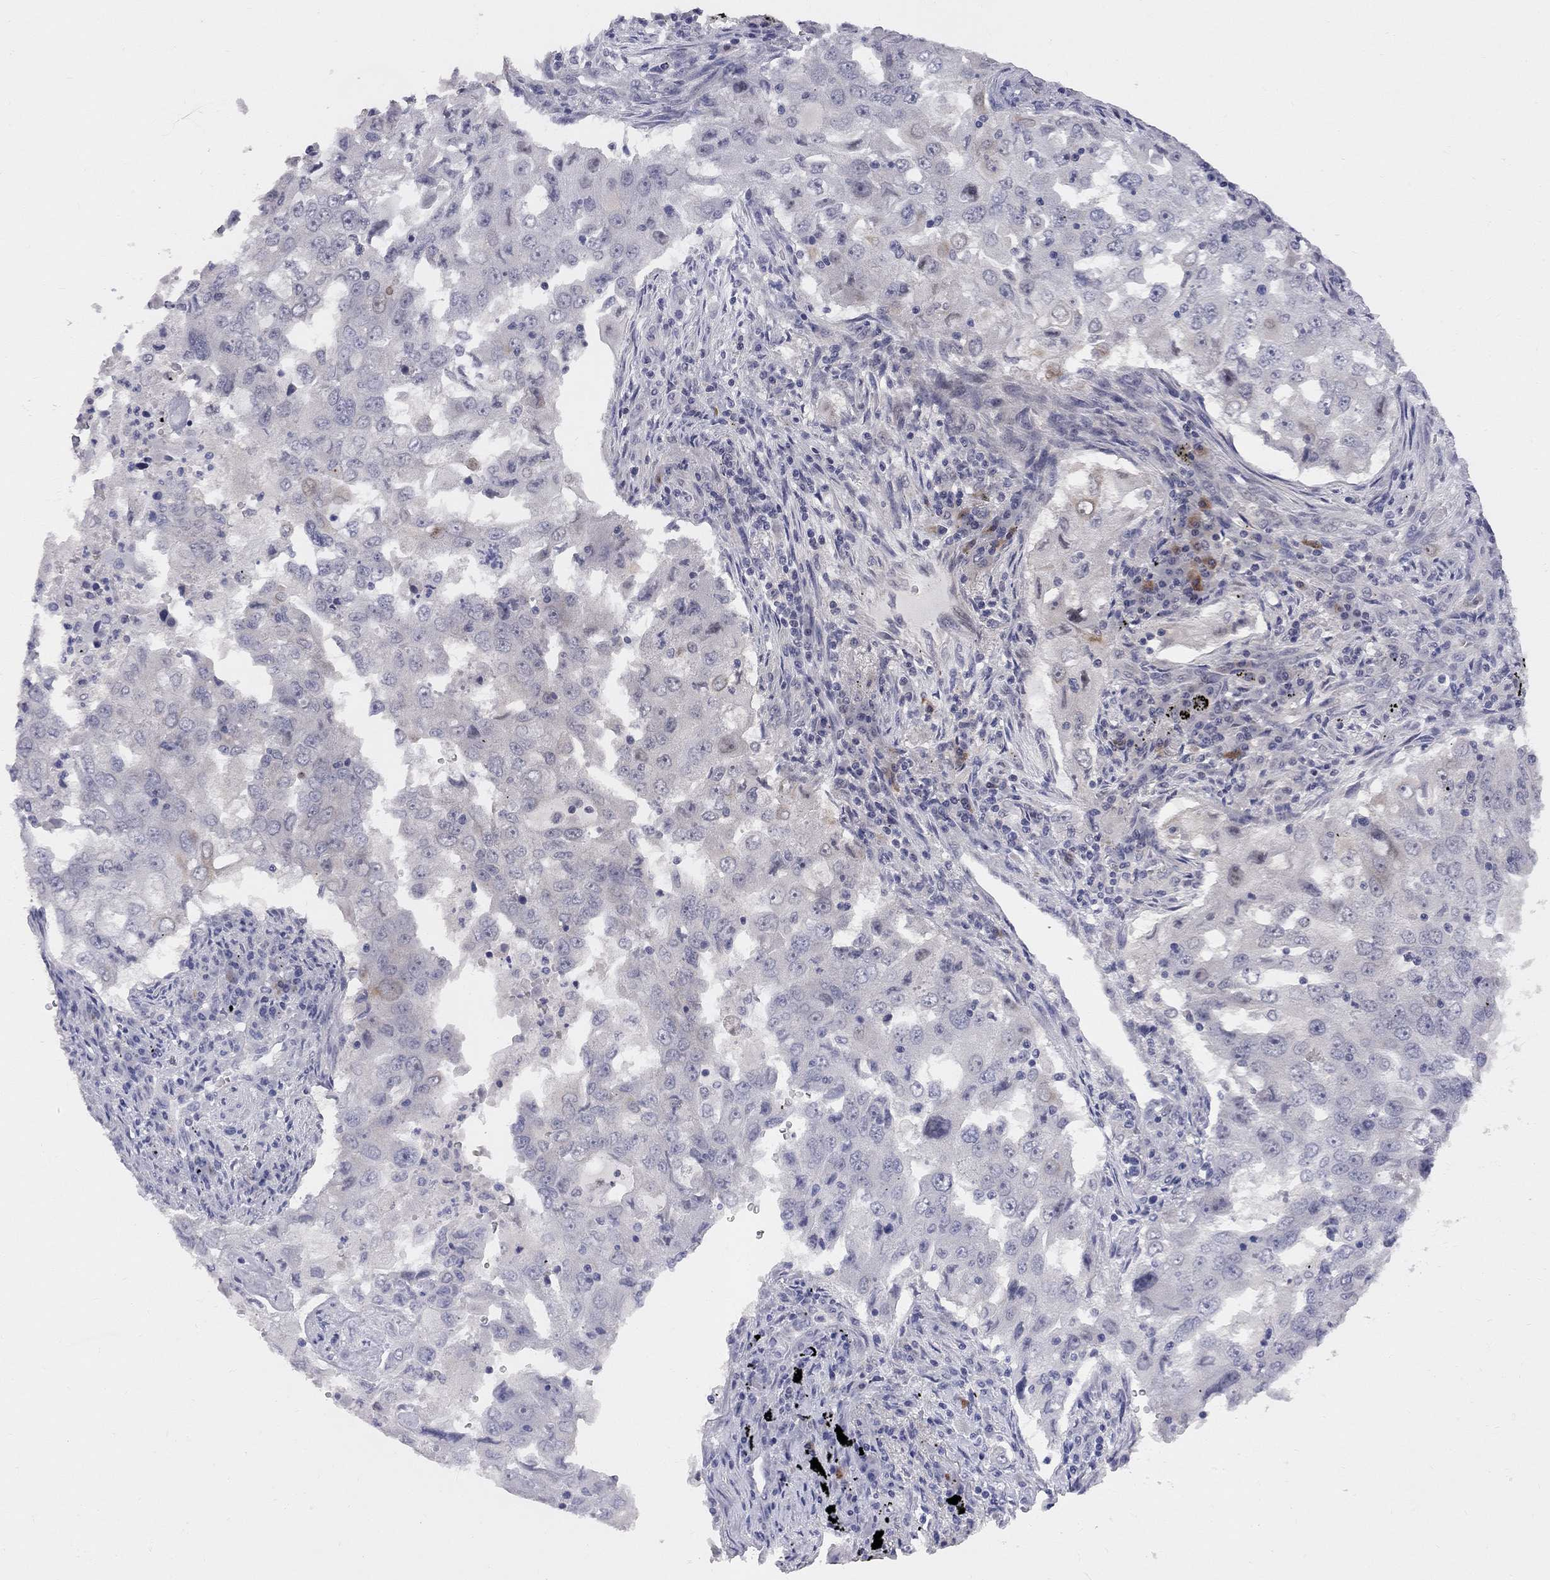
{"staining": {"intensity": "negative", "quantity": "none", "location": "none"}, "tissue": "lung cancer", "cell_type": "Tumor cells", "image_type": "cancer", "snomed": [{"axis": "morphology", "description": "Adenocarcinoma, NOS"}, {"axis": "topography", "description": "Lung"}], "caption": "An immunohistochemistry image of lung cancer is shown. There is no staining in tumor cells of lung cancer.", "gene": "DHX33", "patient": {"sex": "female", "age": 61}}